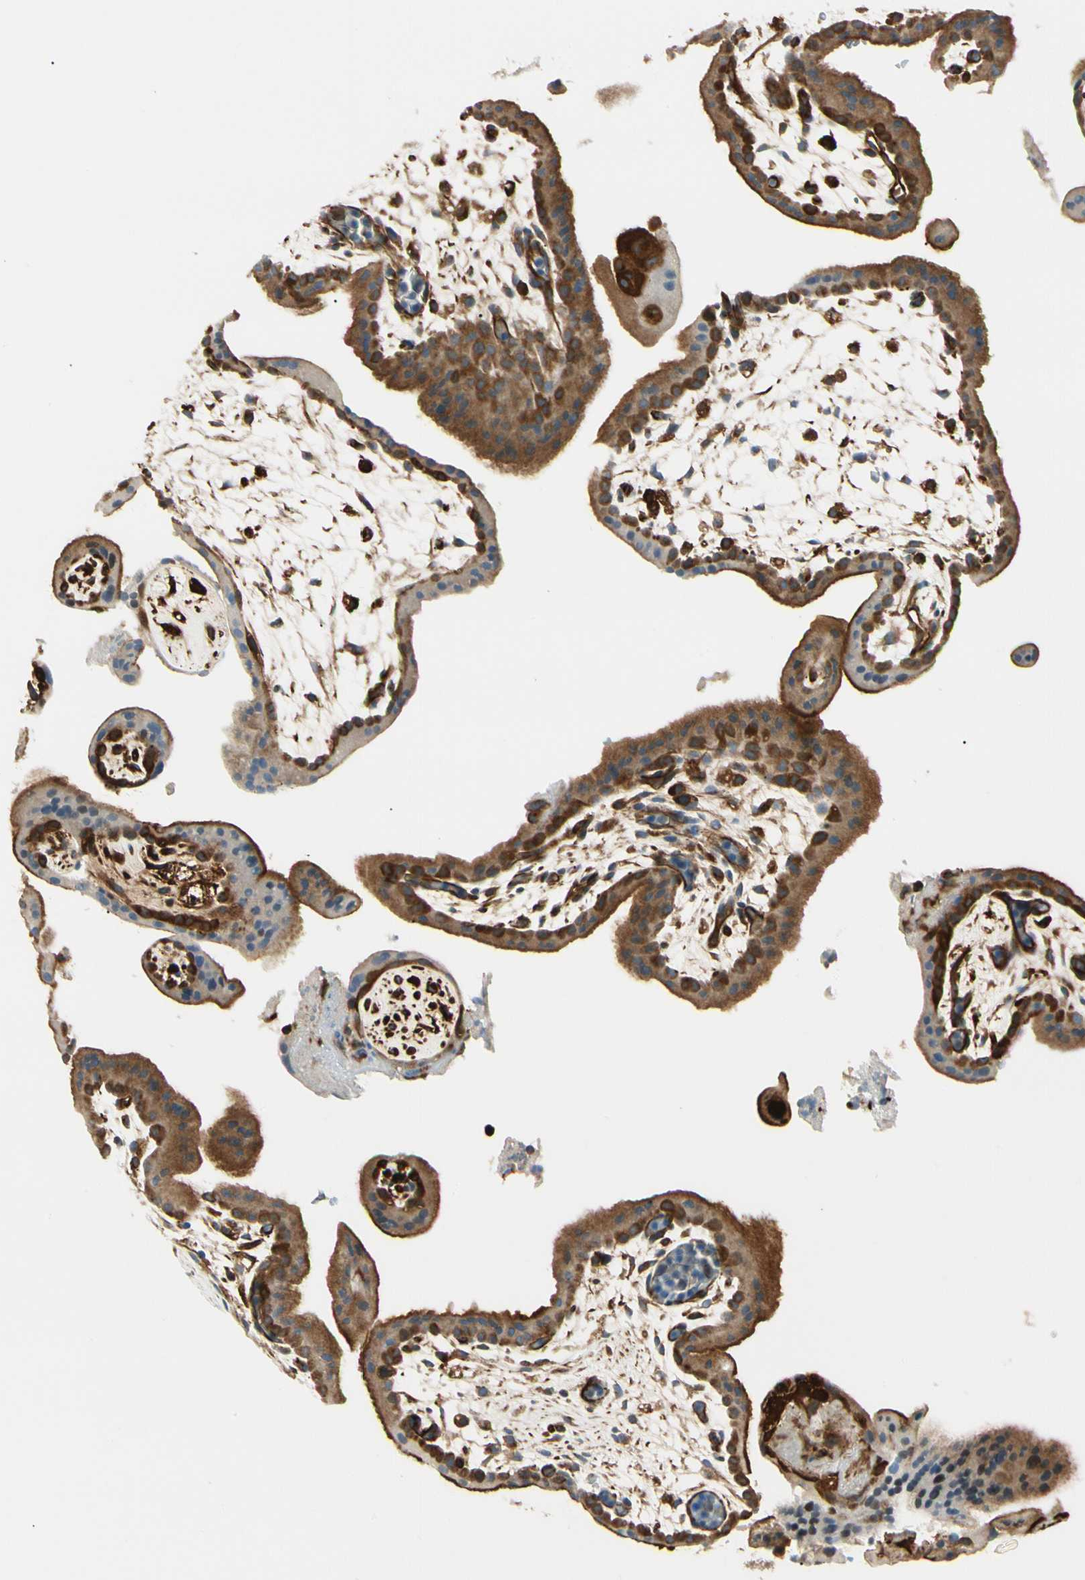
{"staining": {"intensity": "strong", "quantity": ">75%", "location": "cytoplasmic/membranous"}, "tissue": "placenta", "cell_type": "Trophoblastic cells", "image_type": "normal", "snomed": [{"axis": "morphology", "description": "Normal tissue, NOS"}, {"axis": "topography", "description": "Placenta"}], "caption": "IHC (DAB (3,3'-diaminobenzidine)) staining of benign human placenta reveals strong cytoplasmic/membranous protein expression in about >75% of trophoblastic cells.", "gene": "FTH1", "patient": {"sex": "female", "age": 35}}